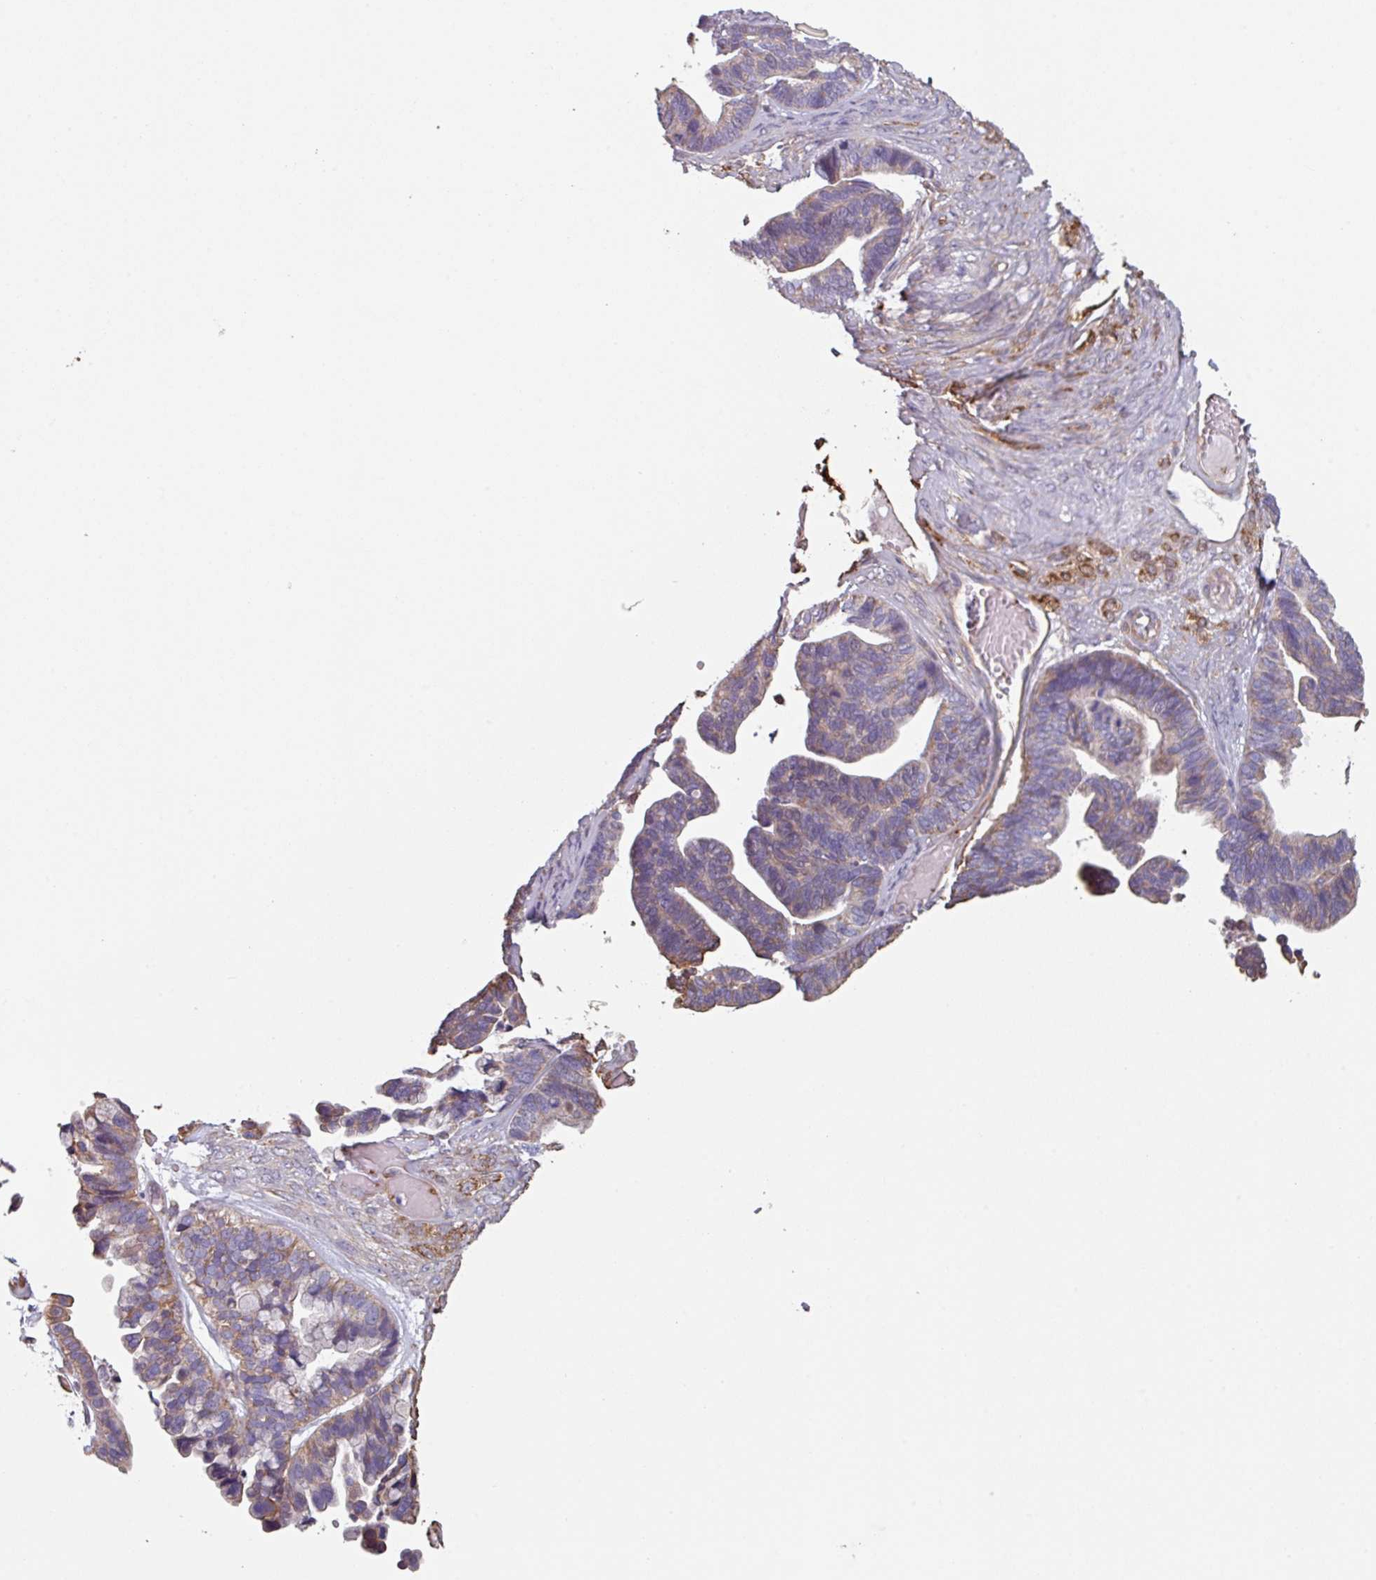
{"staining": {"intensity": "weak", "quantity": "25%-75%", "location": "cytoplasmic/membranous"}, "tissue": "ovarian cancer", "cell_type": "Tumor cells", "image_type": "cancer", "snomed": [{"axis": "morphology", "description": "Cystadenocarcinoma, serous, NOS"}, {"axis": "topography", "description": "Ovary"}], "caption": "Protein staining of ovarian cancer (serous cystadenocarcinoma) tissue reveals weak cytoplasmic/membranous expression in approximately 25%-75% of tumor cells.", "gene": "GSTA4", "patient": {"sex": "female", "age": 56}}